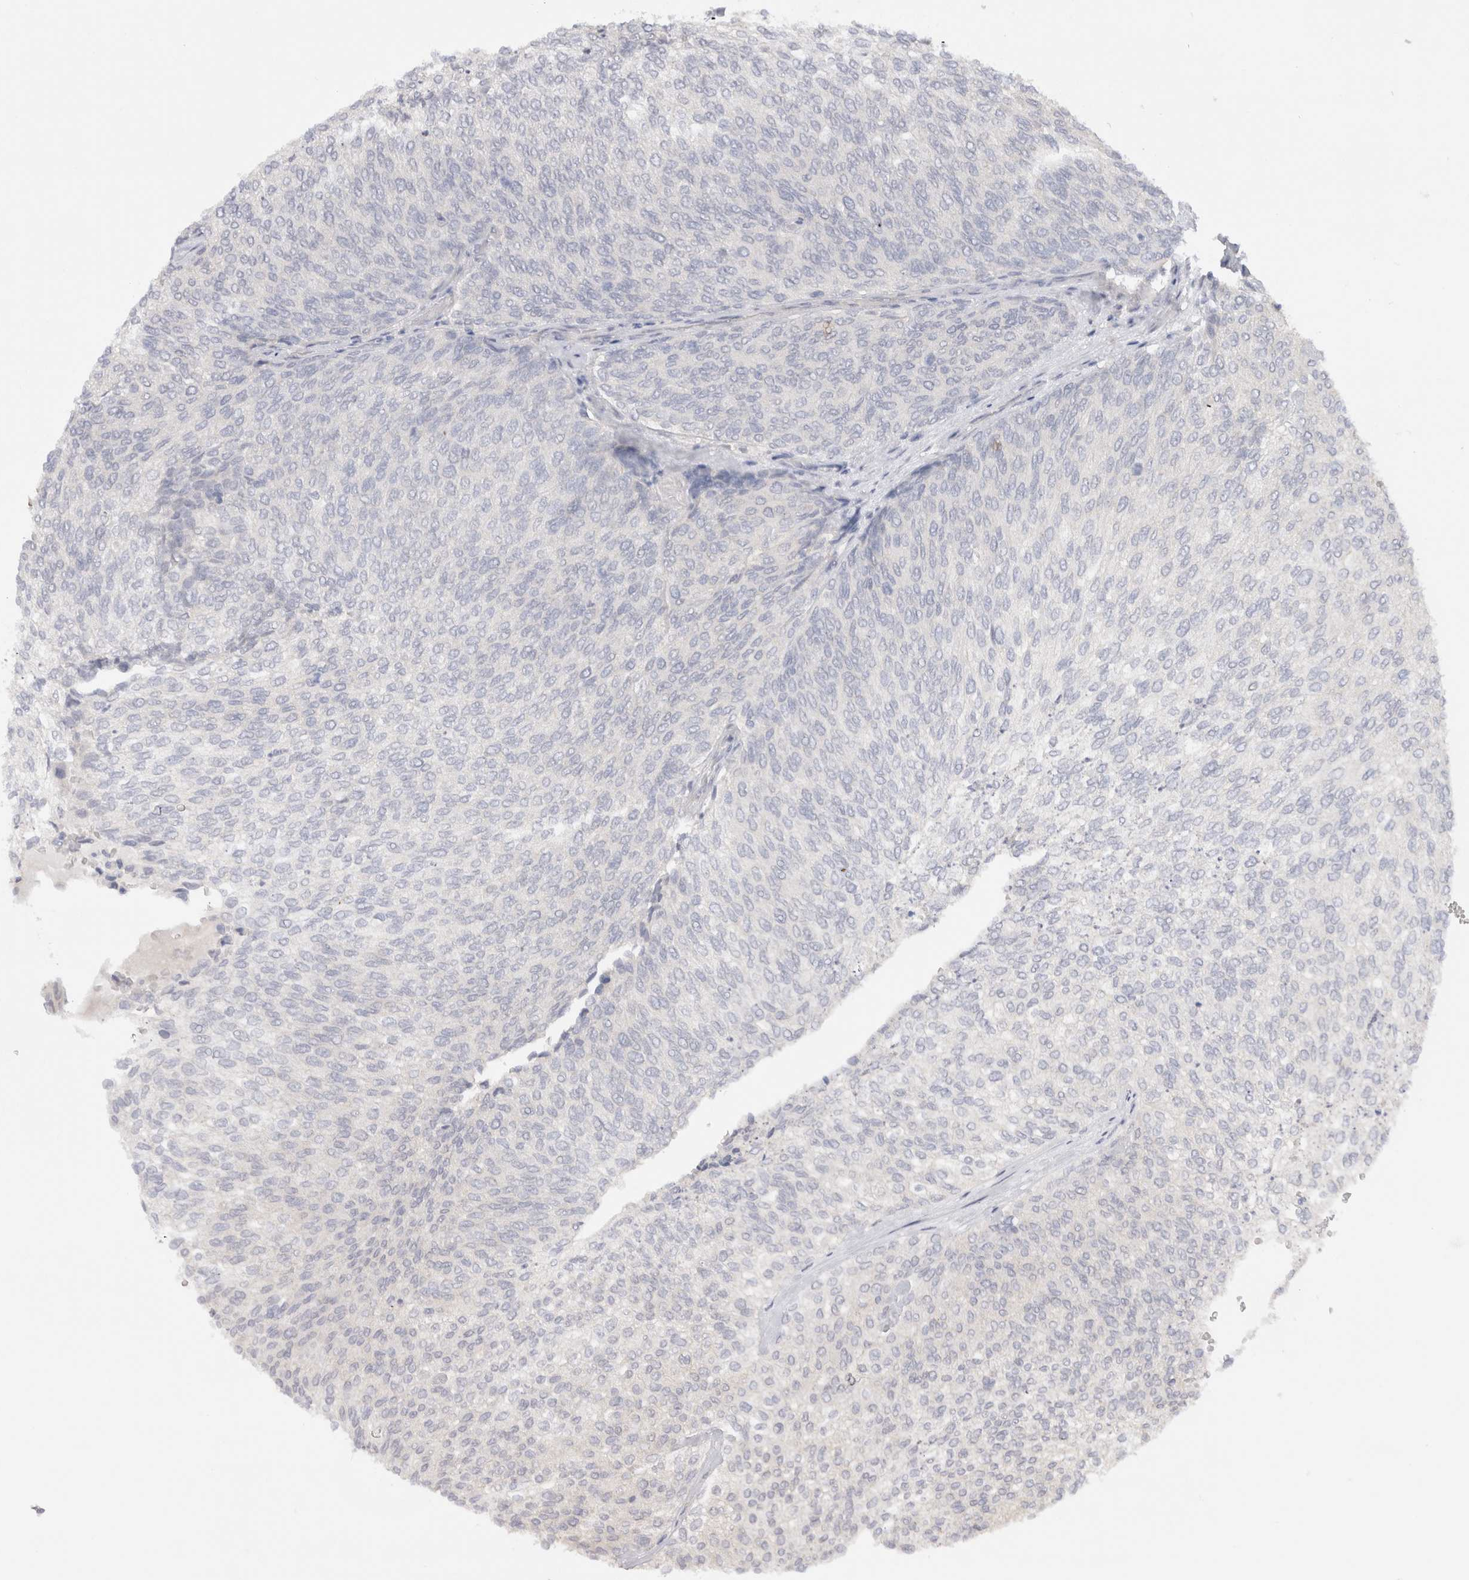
{"staining": {"intensity": "negative", "quantity": "none", "location": "none"}, "tissue": "urothelial cancer", "cell_type": "Tumor cells", "image_type": "cancer", "snomed": [{"axis": "morphology", "description": "Urothelial carcinoma, Low grade"}, {"axis": "topography", "description": "Urinary bladder"}], "caption": "This image is of urothelial cancer stained with immunohistochemistry to label a protein in brown with the nuclei are counter-stained blue. There is no positivity in tumor cells.", "gene": "CHRM4", "patient": {"sex": "female", "age": 79}}